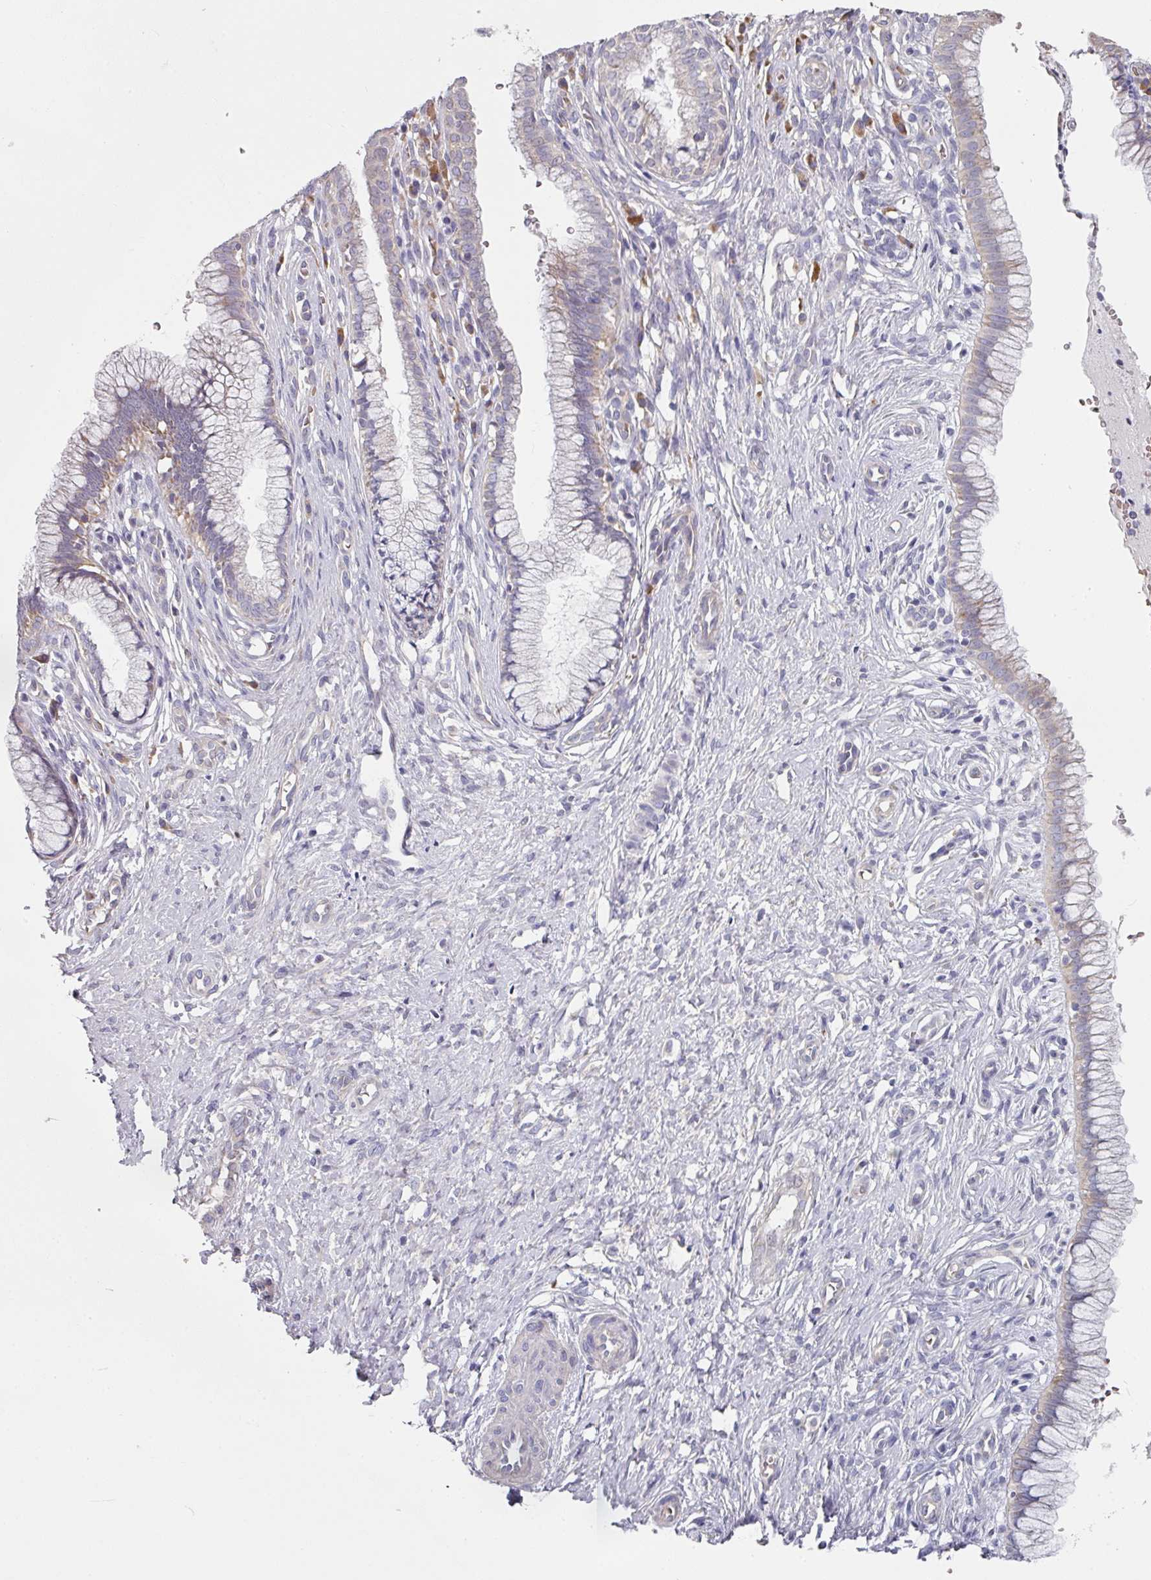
{"staining": {"intensity": "moderate", "quantity": "<25%", "location": "cytoplasmic/membranous"}, "tissue": "cervix", "cell_type": "Glandular cells", "image_type": "normal", "snomed": [{"axis": "morphology", "description": "Normal tissue, NOS"}, {"axis": "topography", "description": "Cervix"}], "caption": "Brown immunohistochemical staining in normal cervix demonstrates moderate cytoplasmic/membranous expression in about <25% of glandular cells. (DAB IHC with brightfield microscopy, high magnification).", "gene": "PYROXD2", "patient": {"sex": "female", "age": 36}}